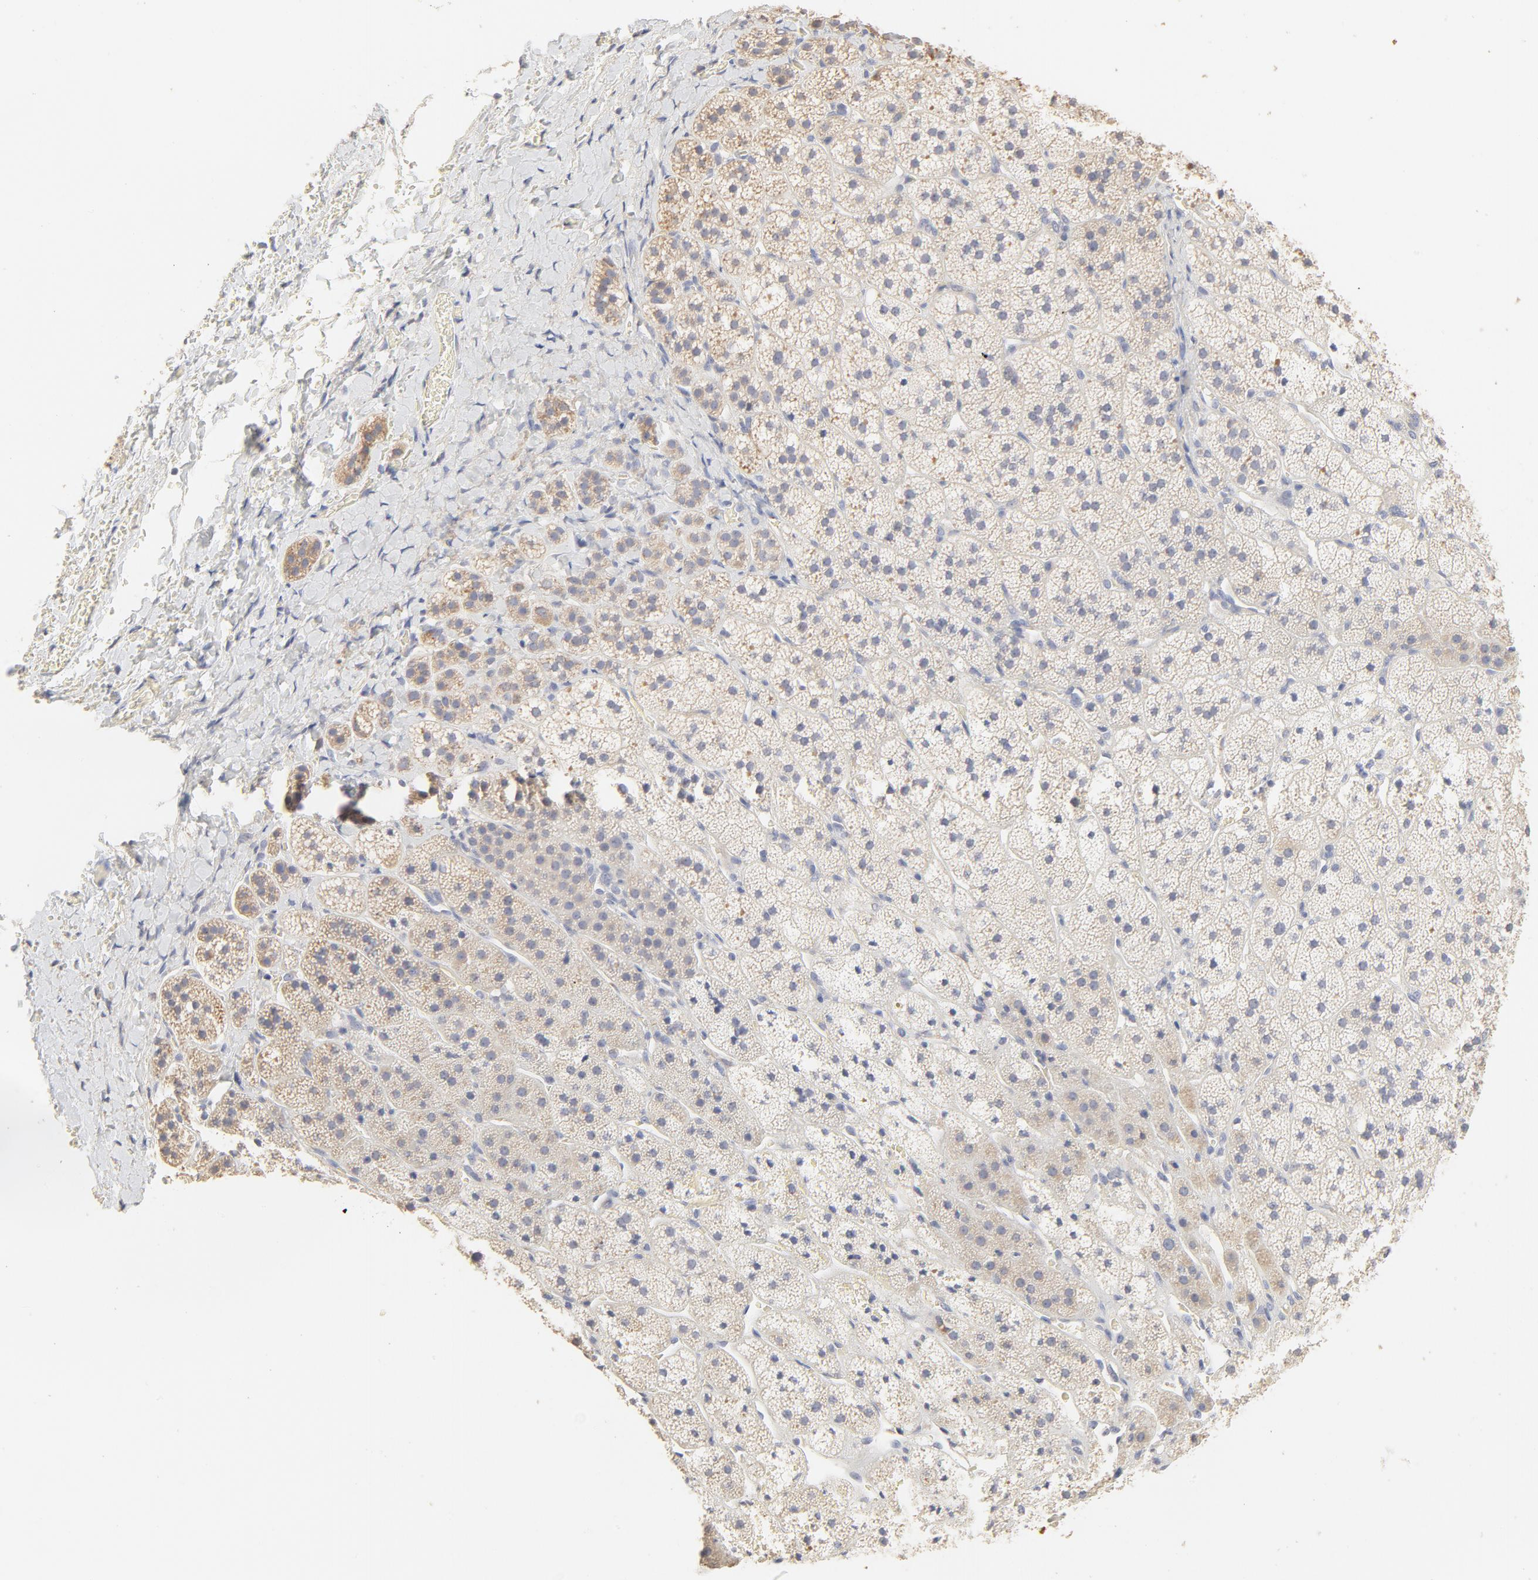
{"staining": {"intensity": "weak", "quantity": "<25%", "location": "cytoplasmic/membranous"}, "tissue": "adrenal gland", "cell_type": "Glandular cells", "image_type": "normal", "snomed": [{"axis": "morphology", "description": "Normal tissue, NOS"}, {"axis": "topography", "description": "Adrenal gland"}], "caption": "DAB immunohistochemical staining of normal adrenal gland demonstrates no significant expression in glandular cells. (Brightfield microscopy of DAB immunohistochemistry at high magnification).", "gene": "FCGBP", "patient": {"sex": "female", "age": 44}}